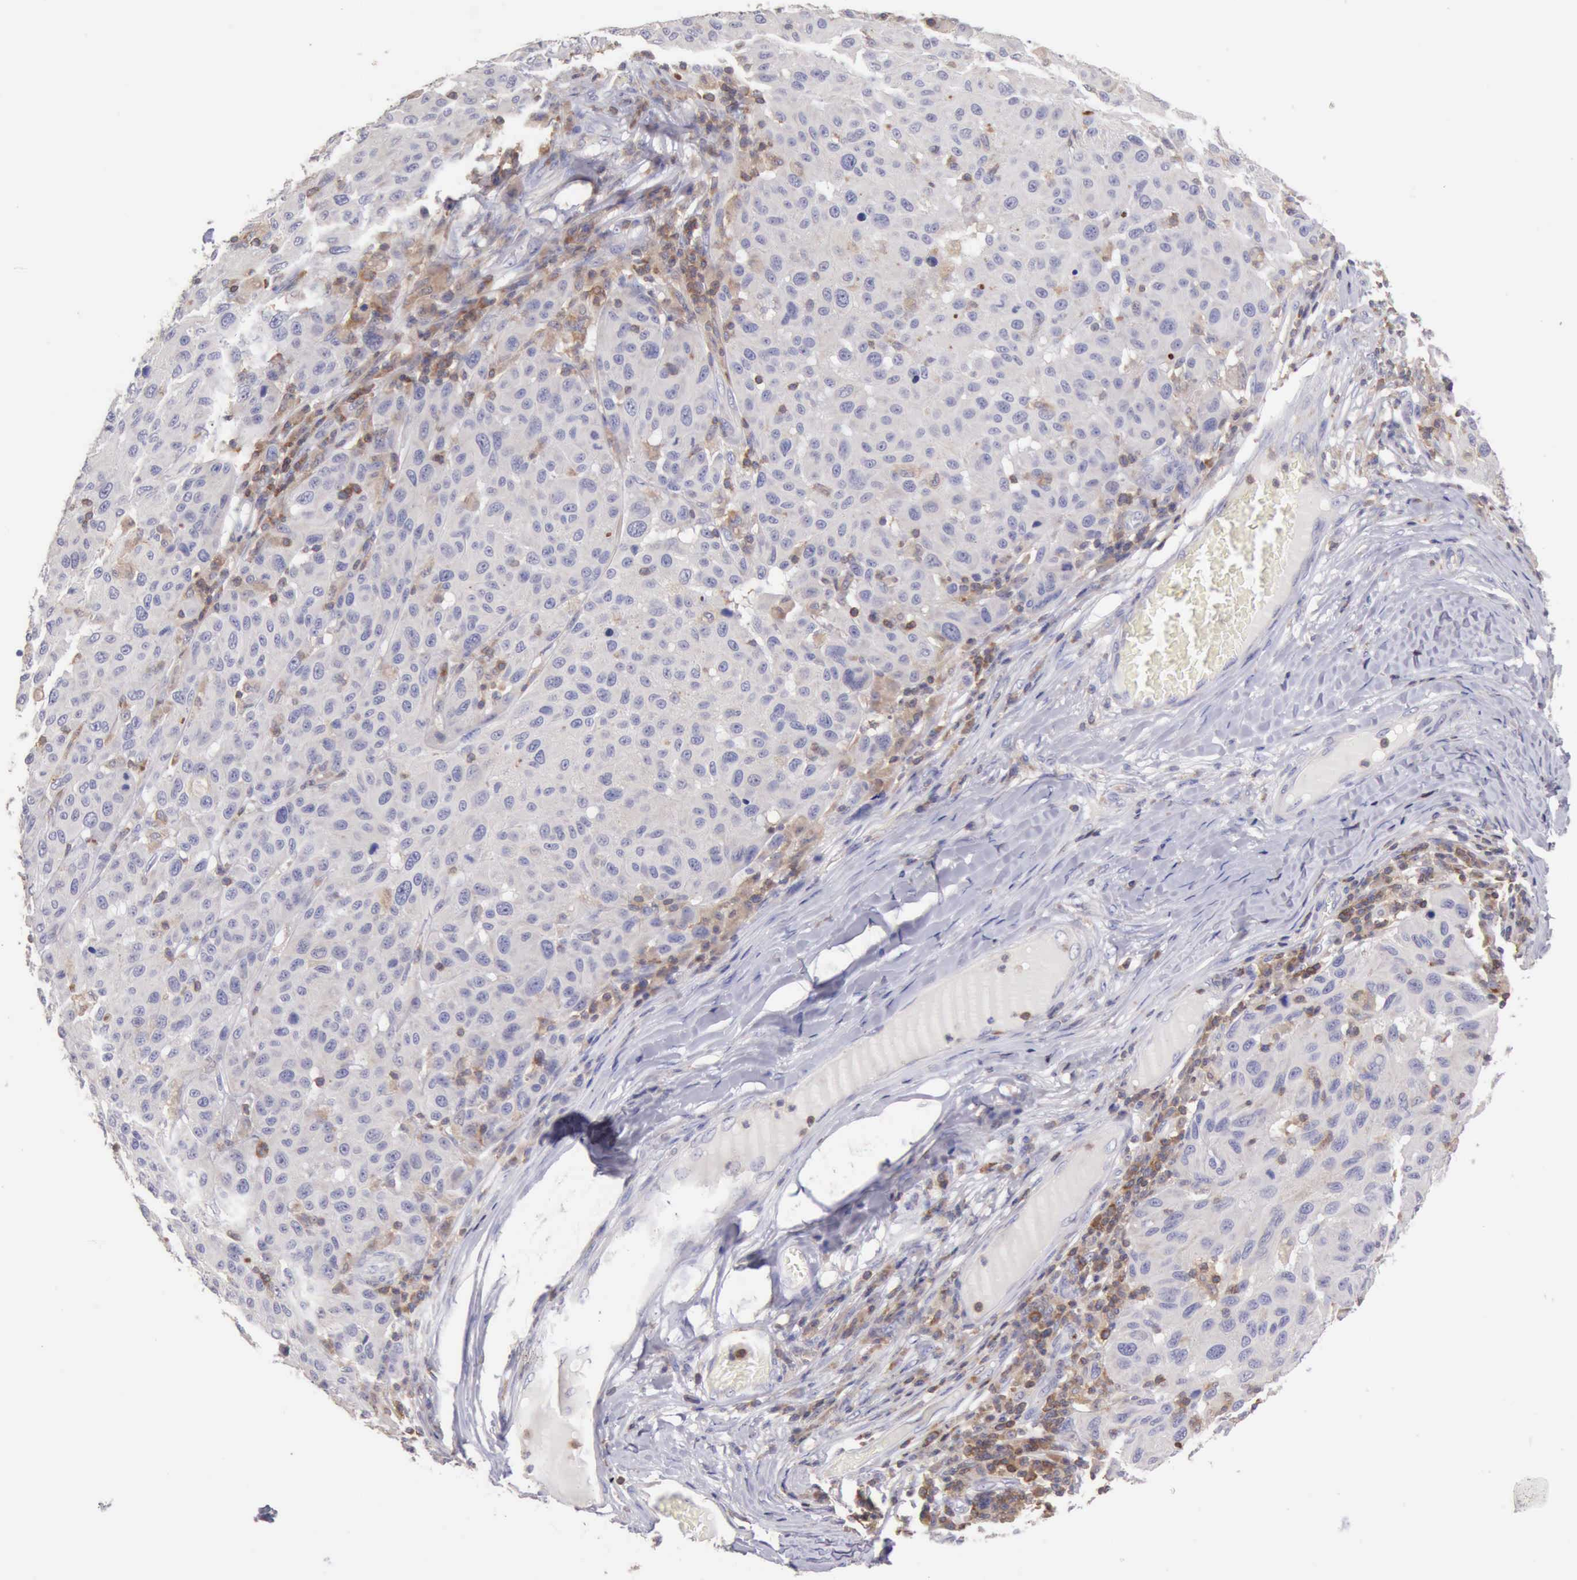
{"staining": {"intensity": "negative", "quantity": "none", "location": "none"}, "tissue": "melanoma", "cell_type": "Tumor cells", "image_type": "cancer", "snomed": [{"axis": "morphology", "description": "Malignant melanoma, NOS"}, {"axis": "topography", "description": "Skin"}], "caption": "IHC of human malignant melanoma shows no expression in tumor cells.", "gene": "SASH3", "patient": {"sex": "female", "age": 77}}